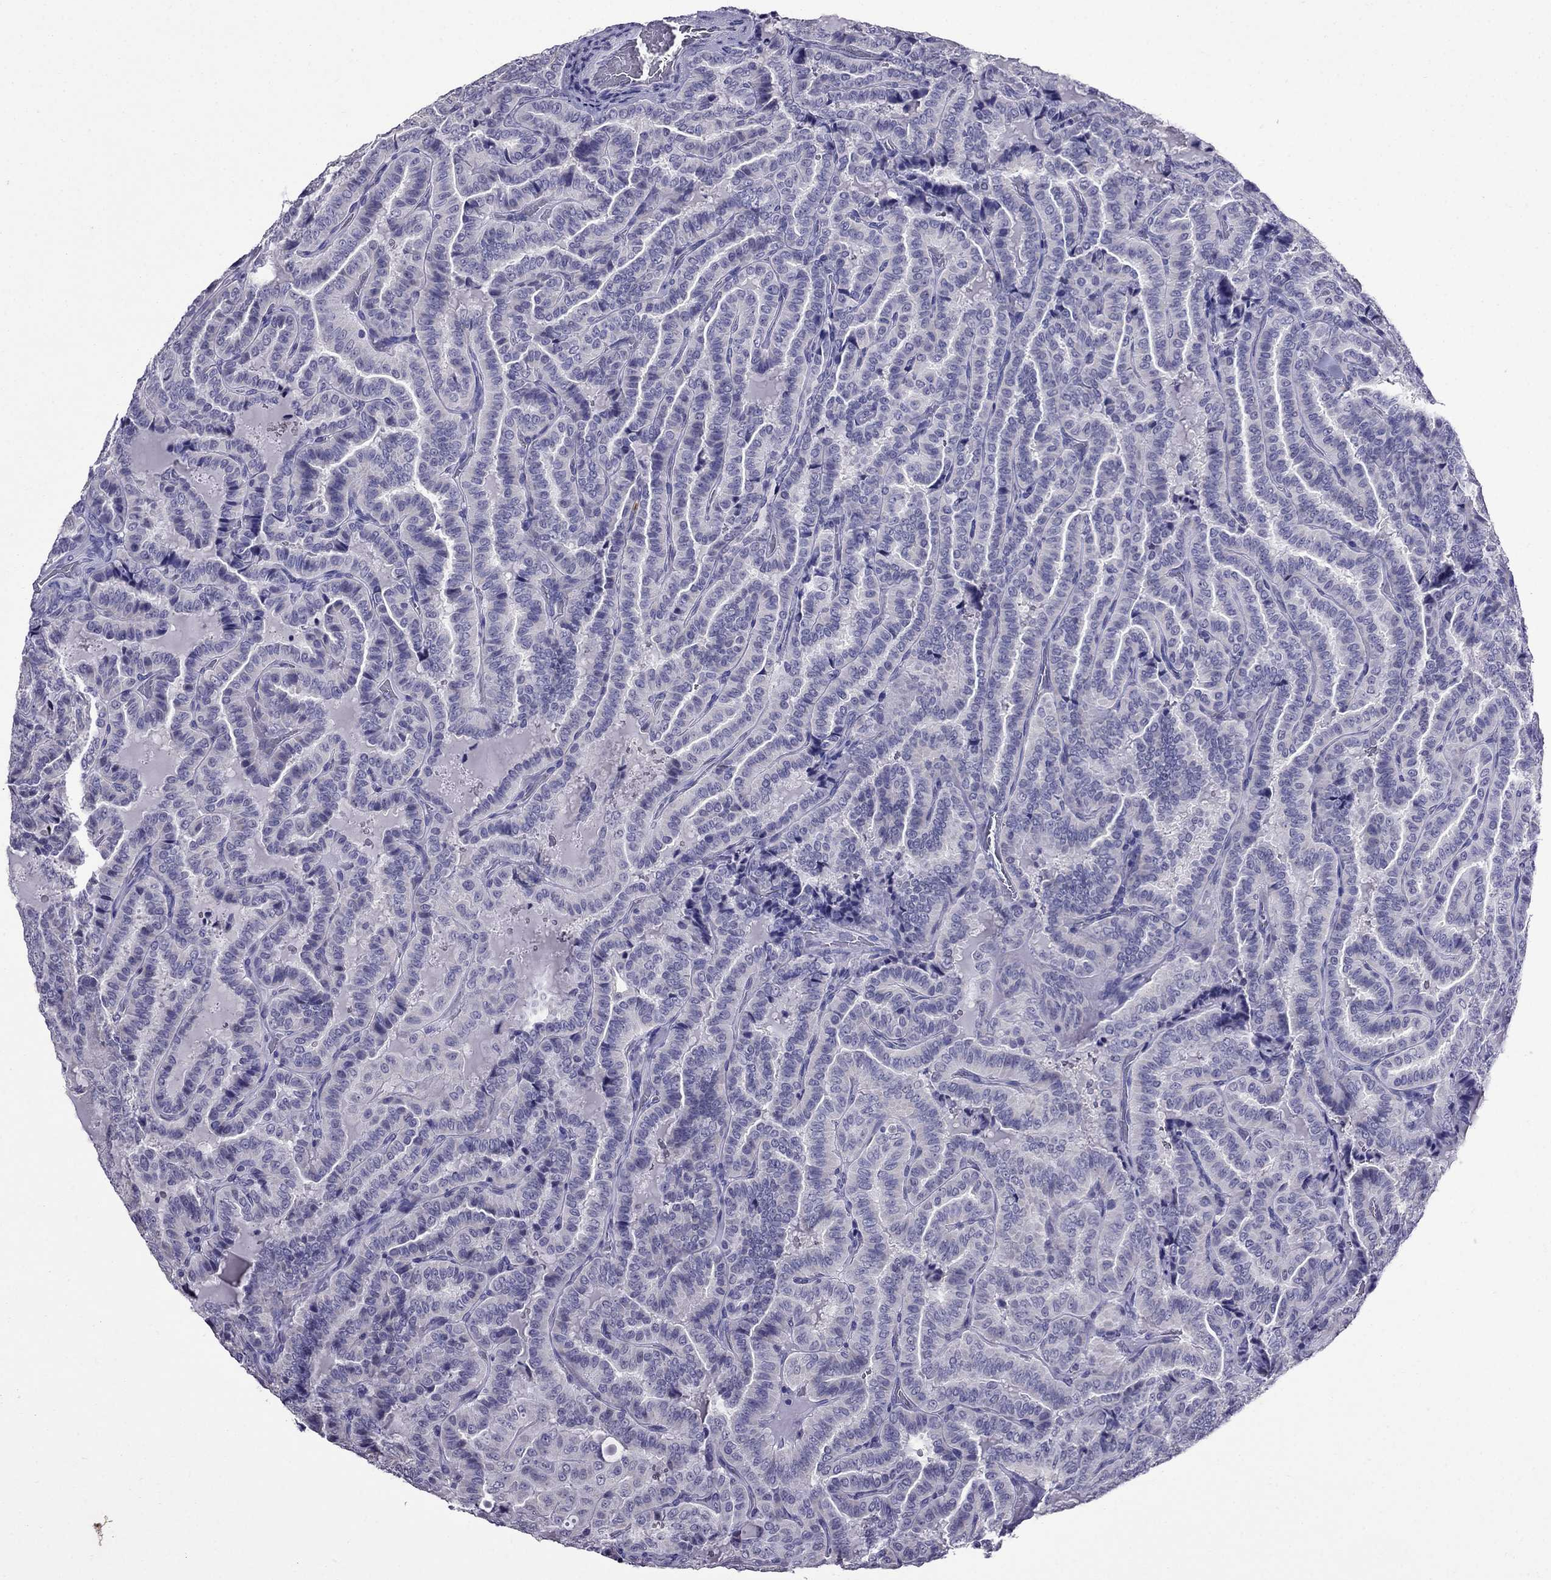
{"staining": {"intensity": "negative", "quantity": "none", "location": "none"}, "tissue": "thyroid cancer", "cell_type": "Tumor cells", "image_type": "cancer", "snomed": [{"axis": "morphology", "description": "Papillary adenocarcinoma, NOS"}, {"axis": "topography", "description": "Thyroid gland"}], "caption": "A high-resolution photomicrograph shows immunohistochemistry staining of papillary adenocarcinoma (thyroid), which exhibits no significant staining in tumor cells.", "gene": "OLFM4", "patient": {"sex": "female", "age": 39}}